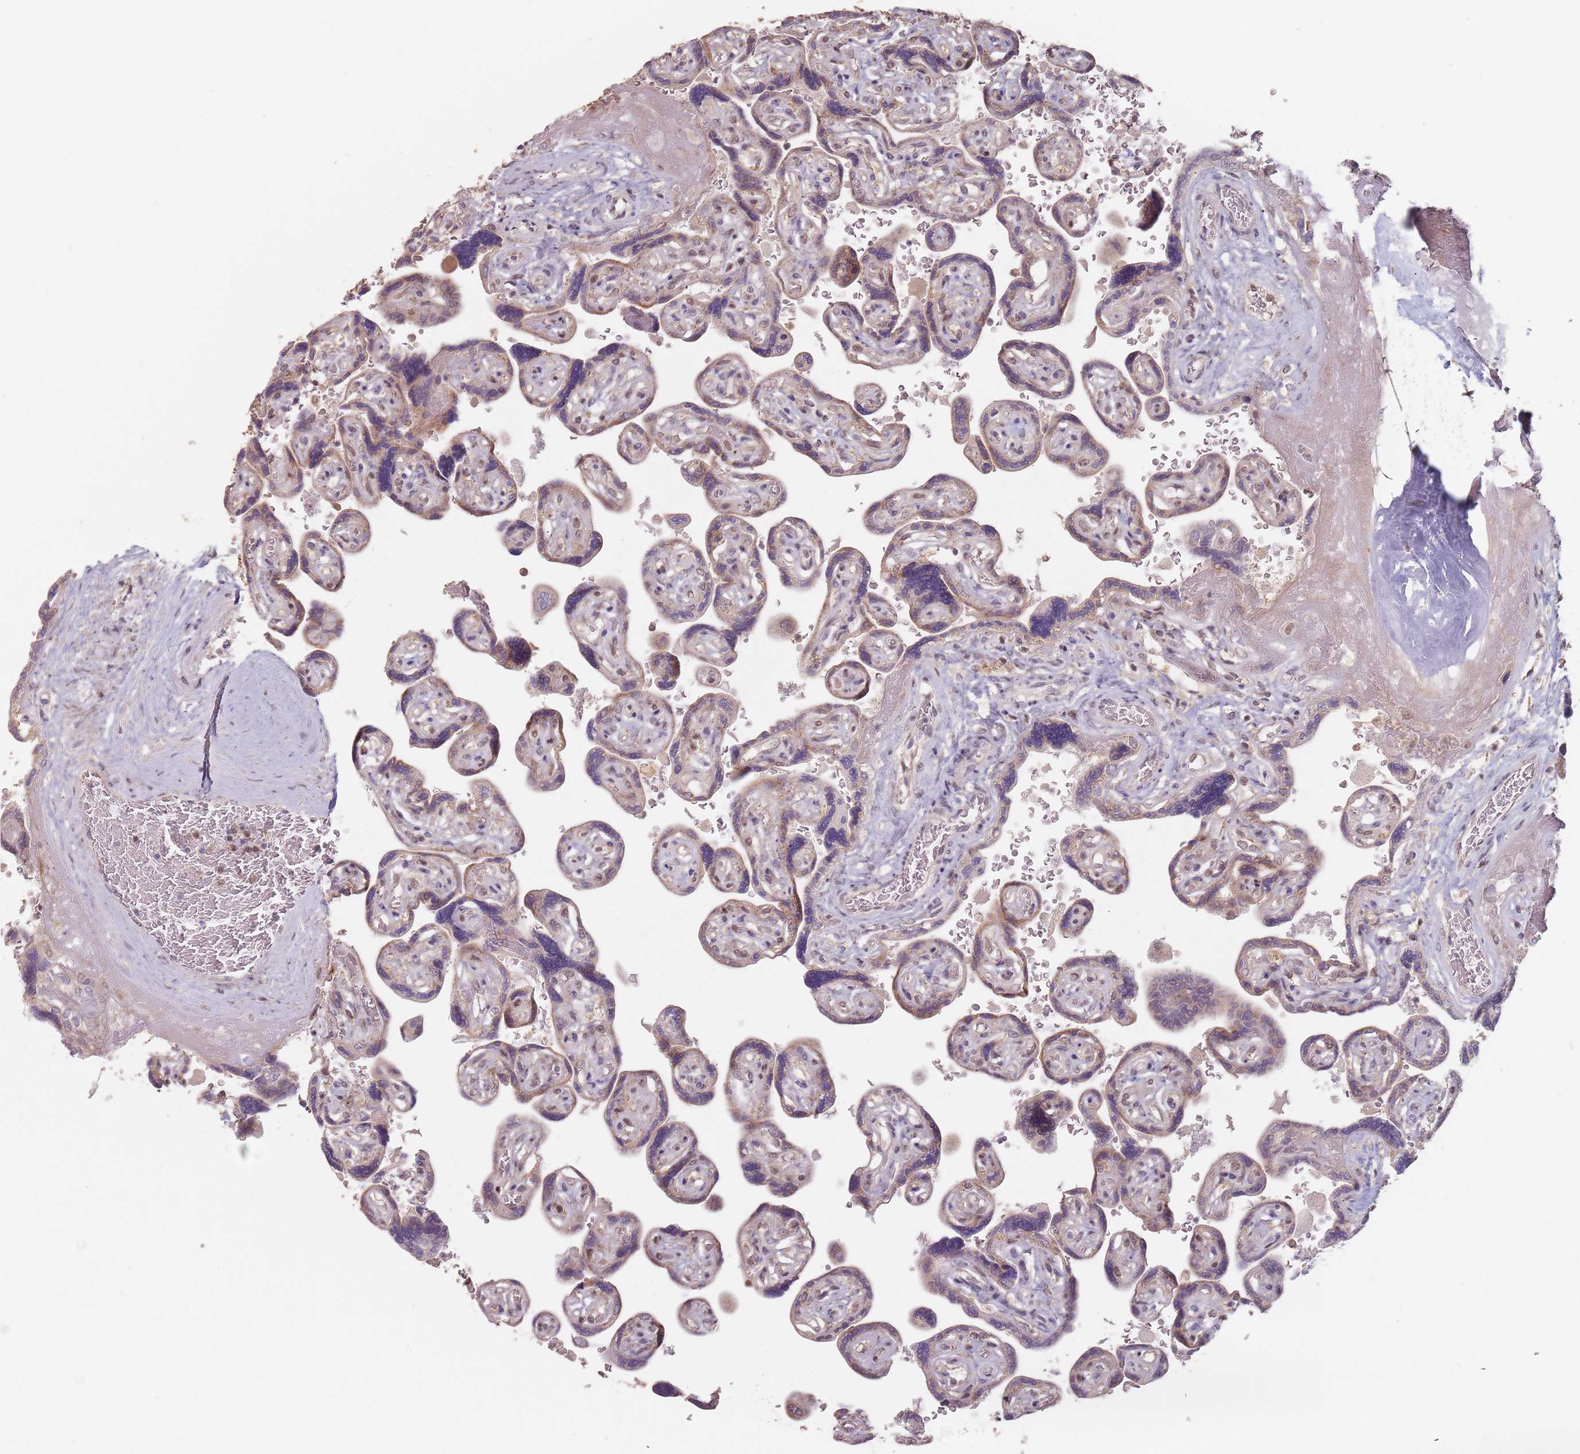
{"staining": {"intensity": "moderate", "quantity": ">75%", "location": "cytoplasmic/membranous"}, "tissue": "placenta", "cell_type": "Decidual cells", "image_type": "normal", "snomed": [{"axis": "morphology", "description": "Normal tissue, NOS"}, {"axis": "topography", "description": "Placenta"}], "caption": "This is a histology image of IHC staining of normal placenta, which shows moderate expression in the cytoplasmic/membranous of decidual cells.", "gene": "VPS52", "patient": {"sex": "female", "age": 32}}